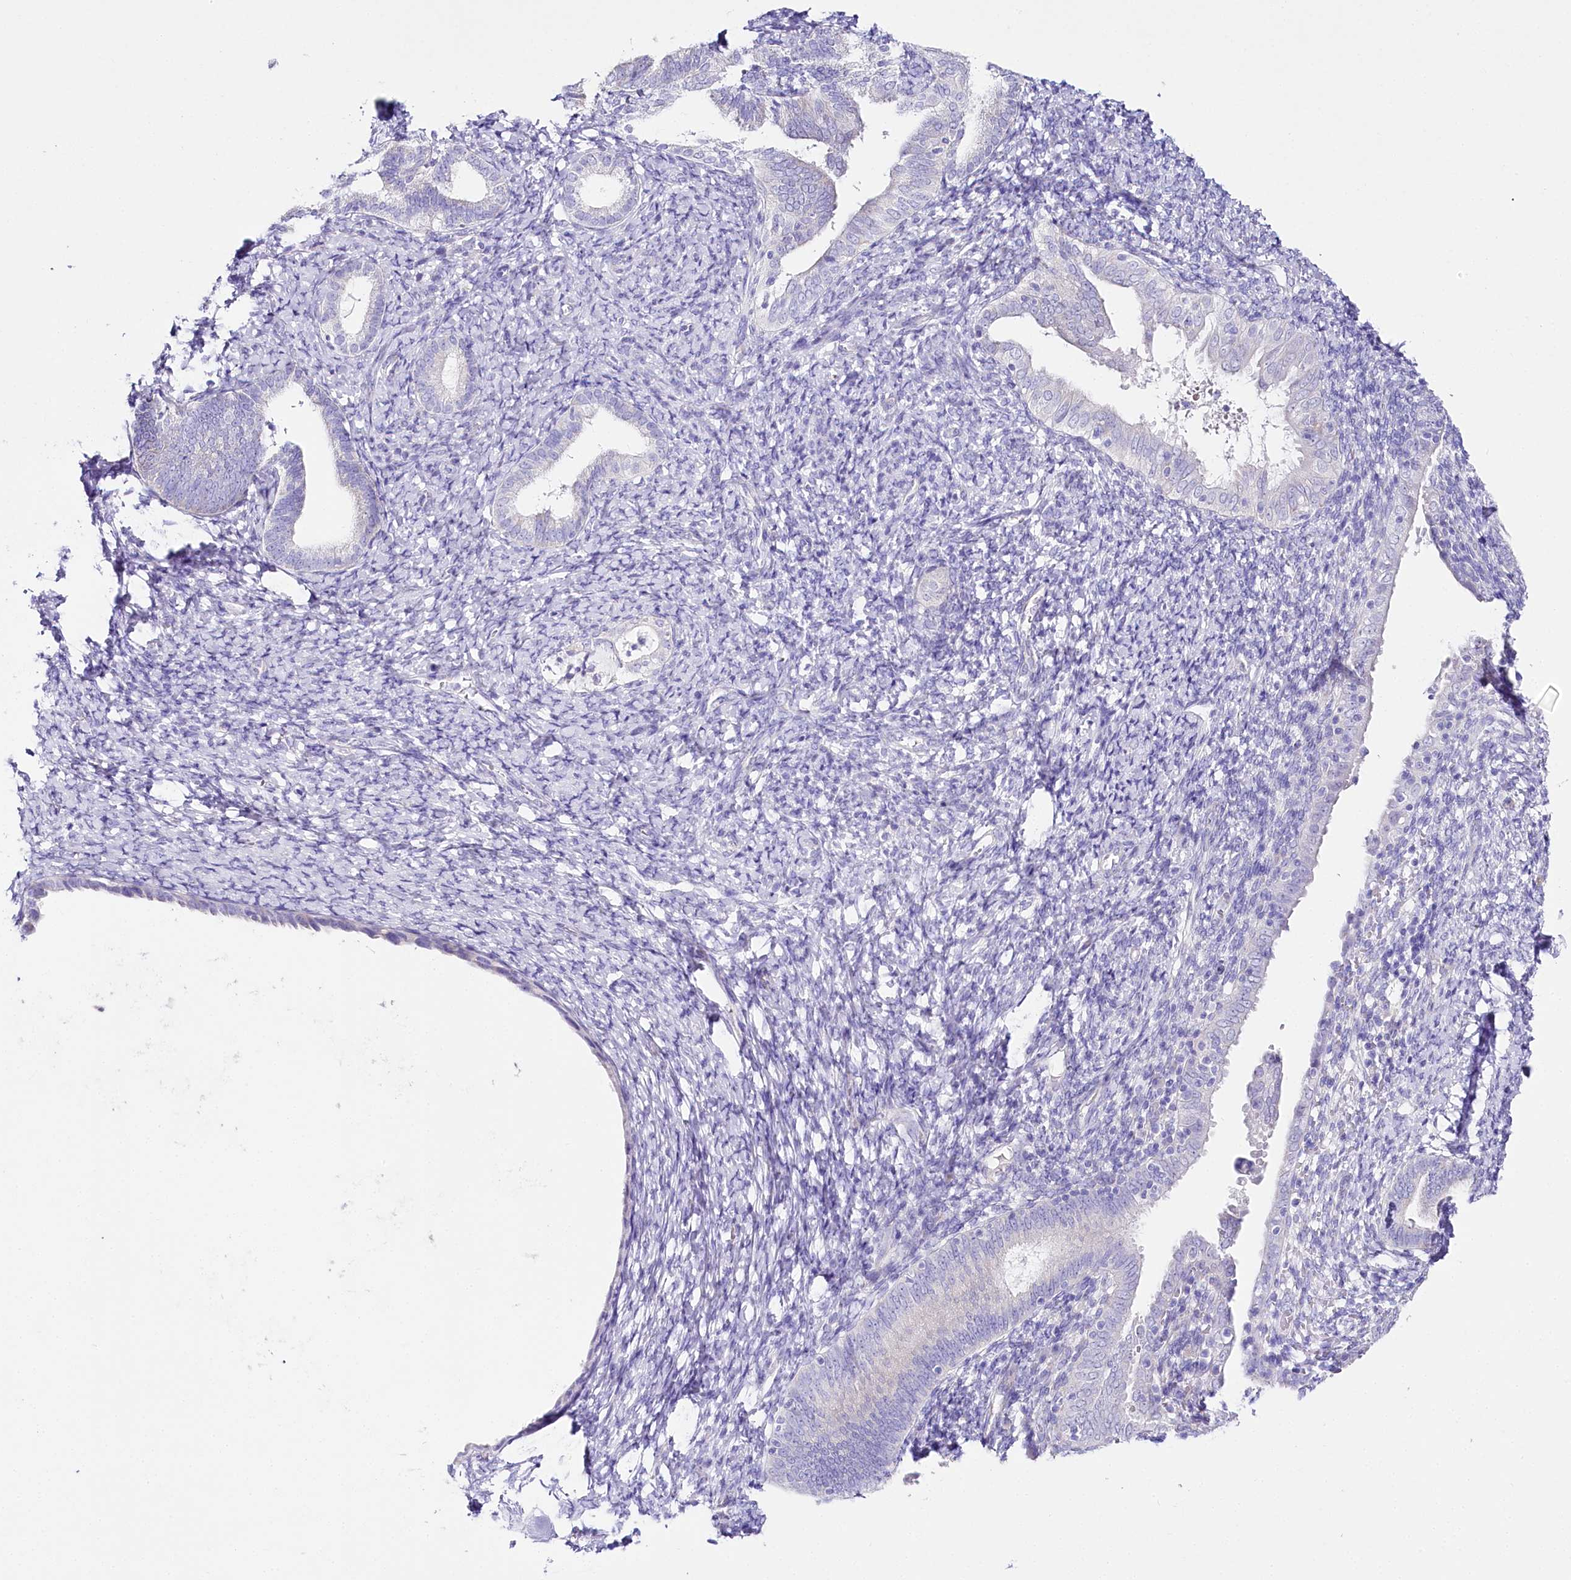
{"staining": {"intensity": "negative", "quantity": "none", "location": "none"}, "tissue": "endometrium", "cell_type": "Cells in endometrial stroma", "image_type": "normal", "snomed": [{"axis": "morphology", "description": "Normal tissue, NOS"}, {"axis": "topography", "description": "Endometrium"}], "caption": "Histopathology image shows no significant protein expression in cells in endometrial stroma of unremarkable endometrium. Brightfield microscopy of immunohistochemistry (IHC) stained with DAB (3,3'-diaminobenzidine) (brown) and hematoxylin (blue), captured at high magnification.", "gene": "CSN3", "patient": {"sex": "female", "age": 72}}